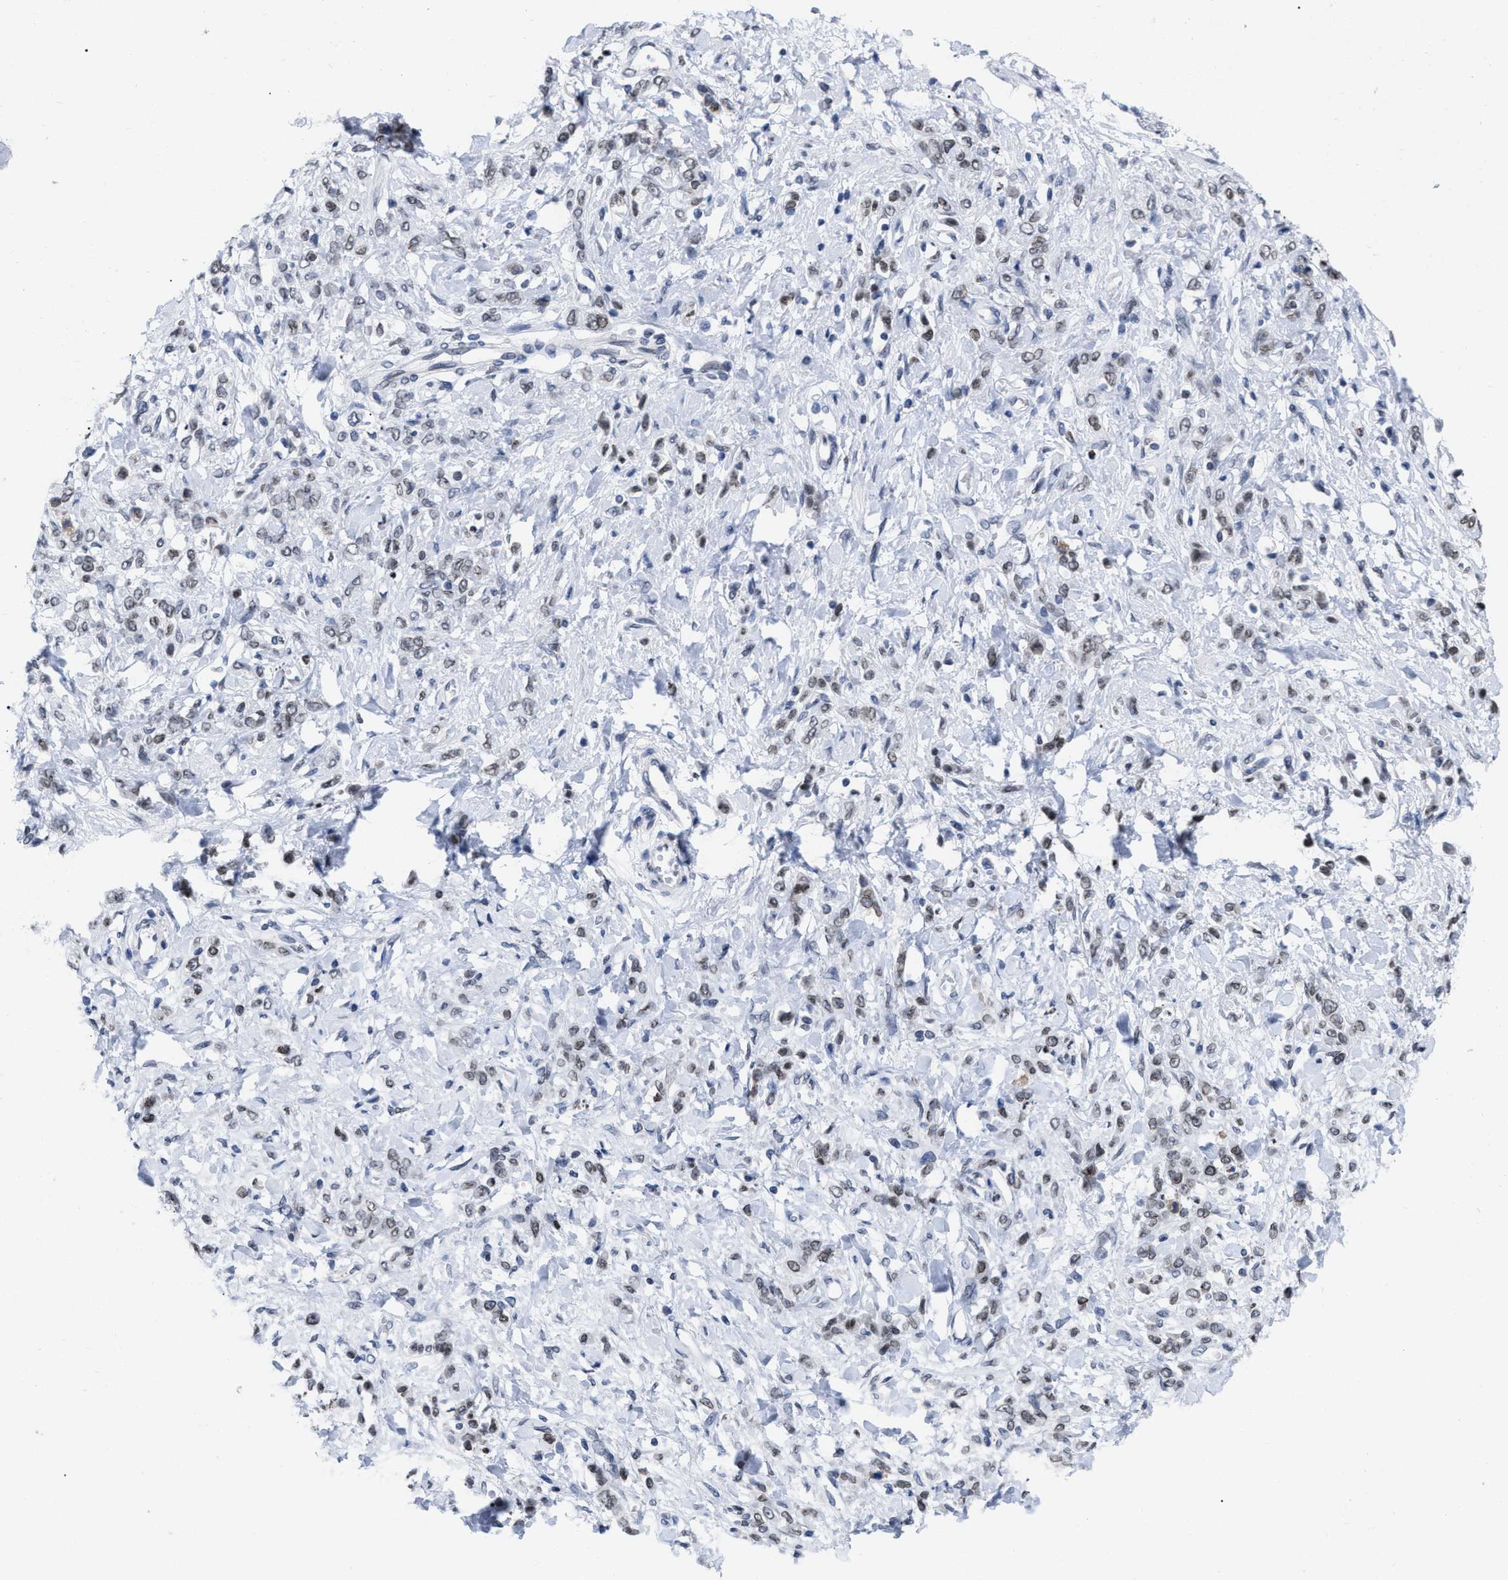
{"staining": {"intensity": "weak", "quantity": "25%-75%", "location": "cytoplasmic/membranous,nuclear"}, "tissue": "stomach cancer", "cell_type": "Tumor cells", "image_type": "cancer", "snomed": [{"axis": "morphology", "description": "Normal tissue, NOS"}, {"axis": "morphology", "description": "Adenocarcinoma, NOS"}, {"axis": "topography", "description": "Stomach"}], "caption": "Human adenocarcinoma (stomach) stained for a protein (brown) demonstrates weak cytoplasmic/membranous and nuclear positive staining in about 25%-75% of tumor cells.", "gene": "TPR", "patient": {"sex": "male", "age": 82}}